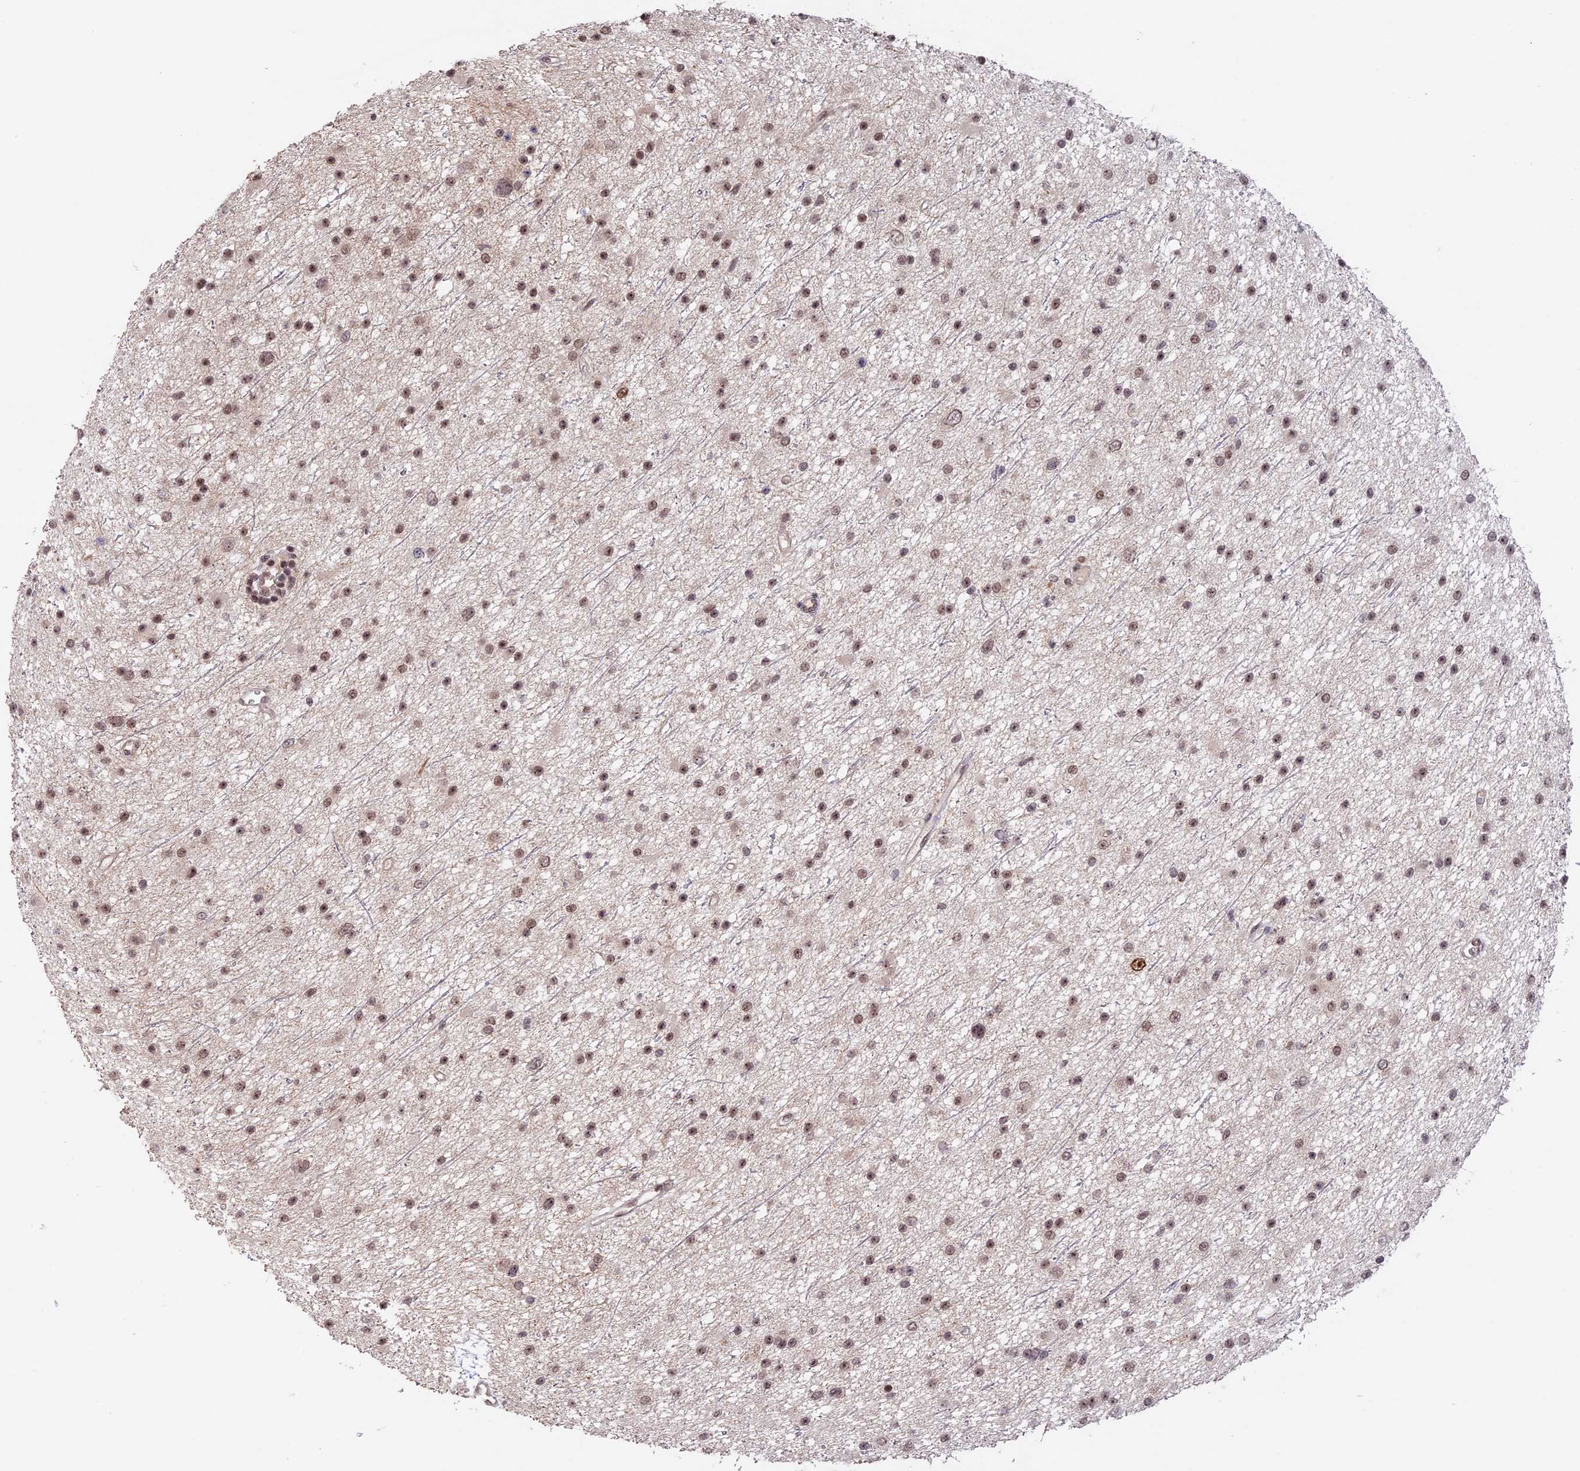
{"staining": {"intensity": "moderate", "quantity": ">75%", "location": "nuclear"}, "tissue": "glioma", "cell_type": "Tumor cells", "image_type": "cancer", "snomed": [{"axis": "morphology", "description": "Glioma, malignant, Low grade"}, {"axis": "topography", "description": "Cerebral cortex"}], "caption": "Protein staining by IHC exhibits moderate nuclear expression in about >75% of tumor cells in low-grade glioma (malignant).", "gene": "RFC5", "patient": {"sex": "female", "age": 39}}